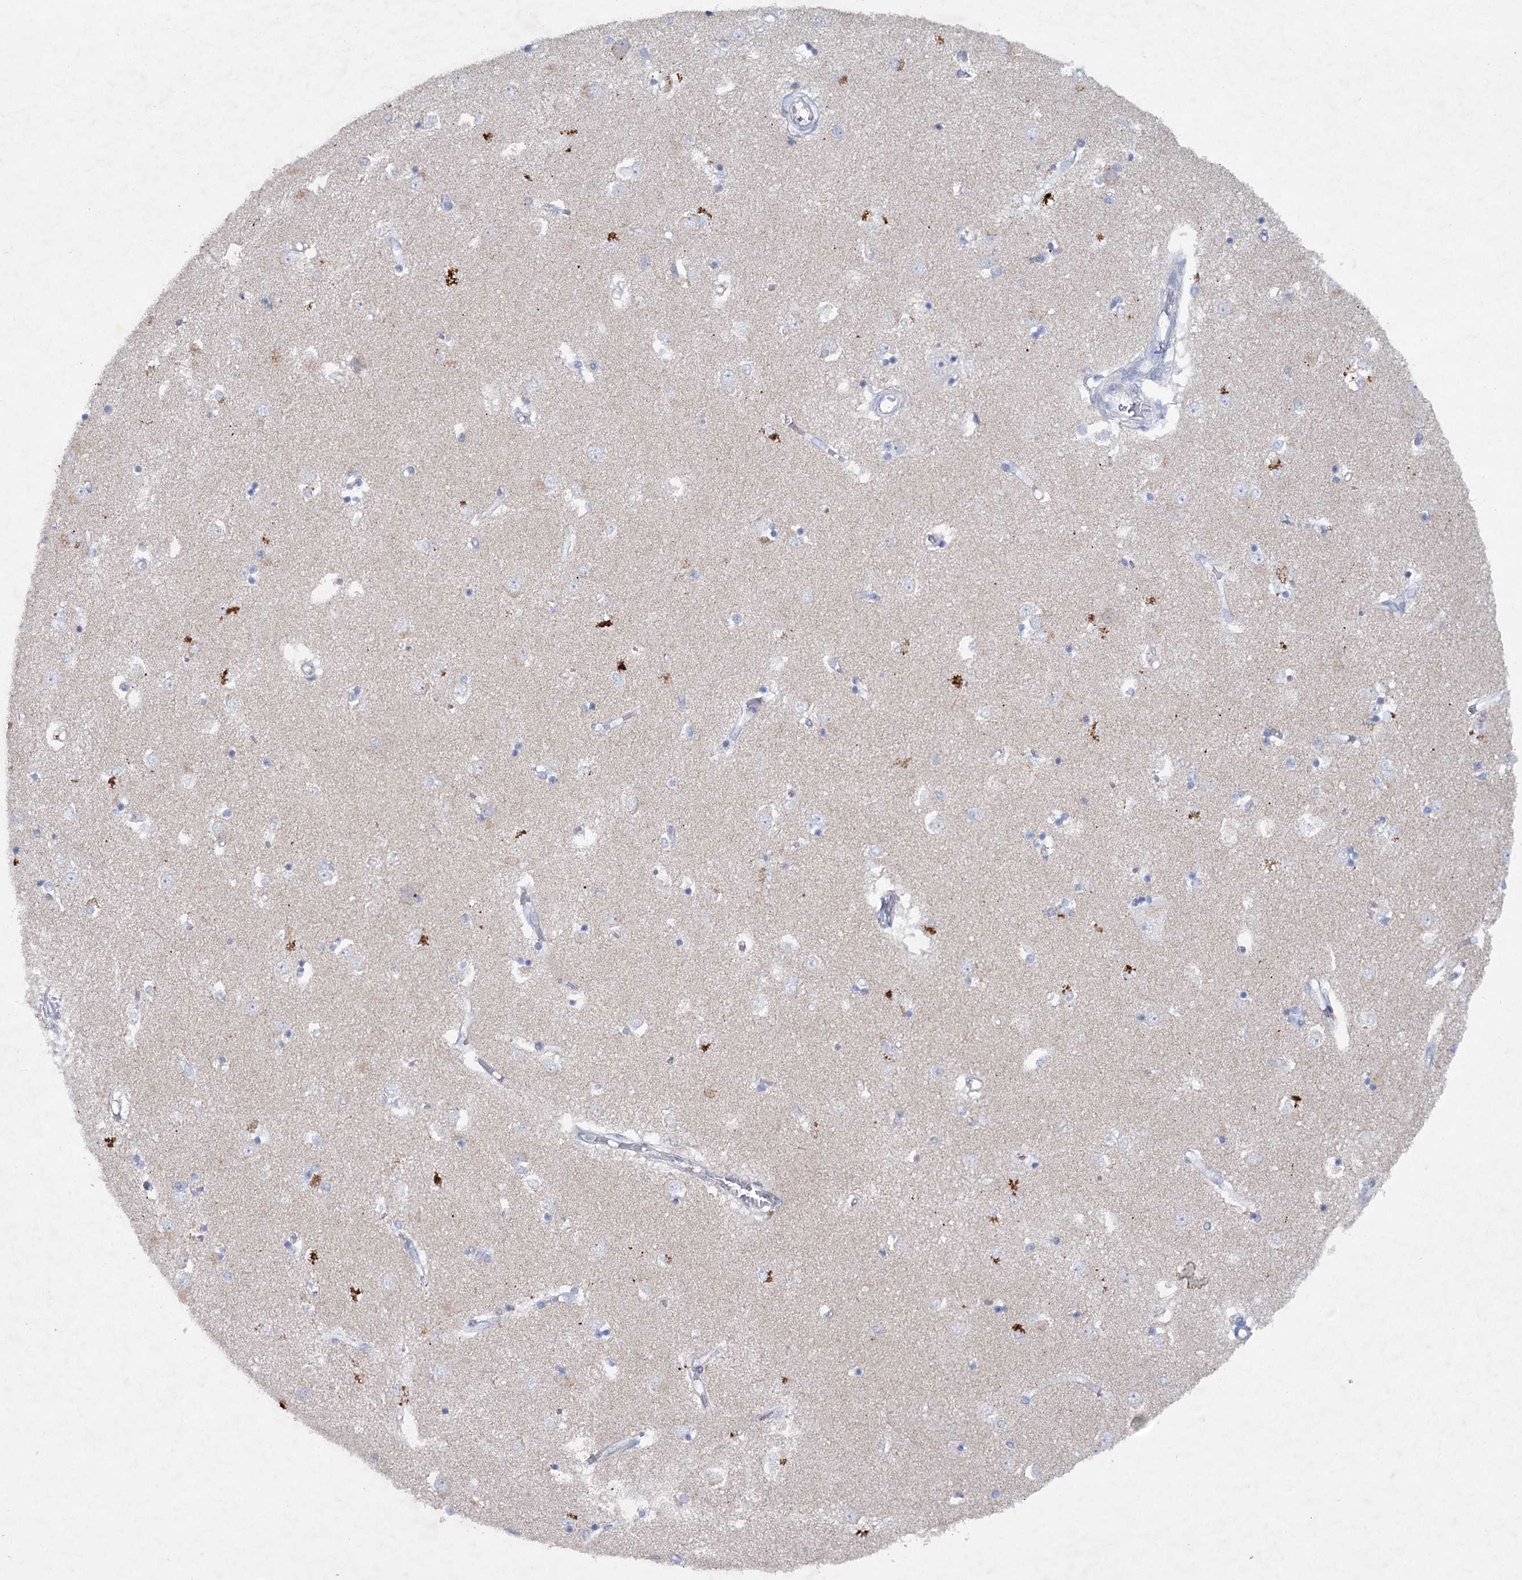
{"staining": {"intensity": "negative", "quantity": "none", "location": "none"}, "tissue": "caudate", "cell_type": "Glial cells", "image_type": "normal", "snomed": [{"axis": "morphology", "description": "Normal tissue, NOS"}, {"axis": "topography", "description": "Lateral ventricle wall"}], "caption": "Immunohistochemistry (IHC) photomicrograph of benign caudate stained for a protein (brown), which displays no positivity in glial cells.", "gene": "MAP3K13", "patient": {"sex": "male", "age": 45}}